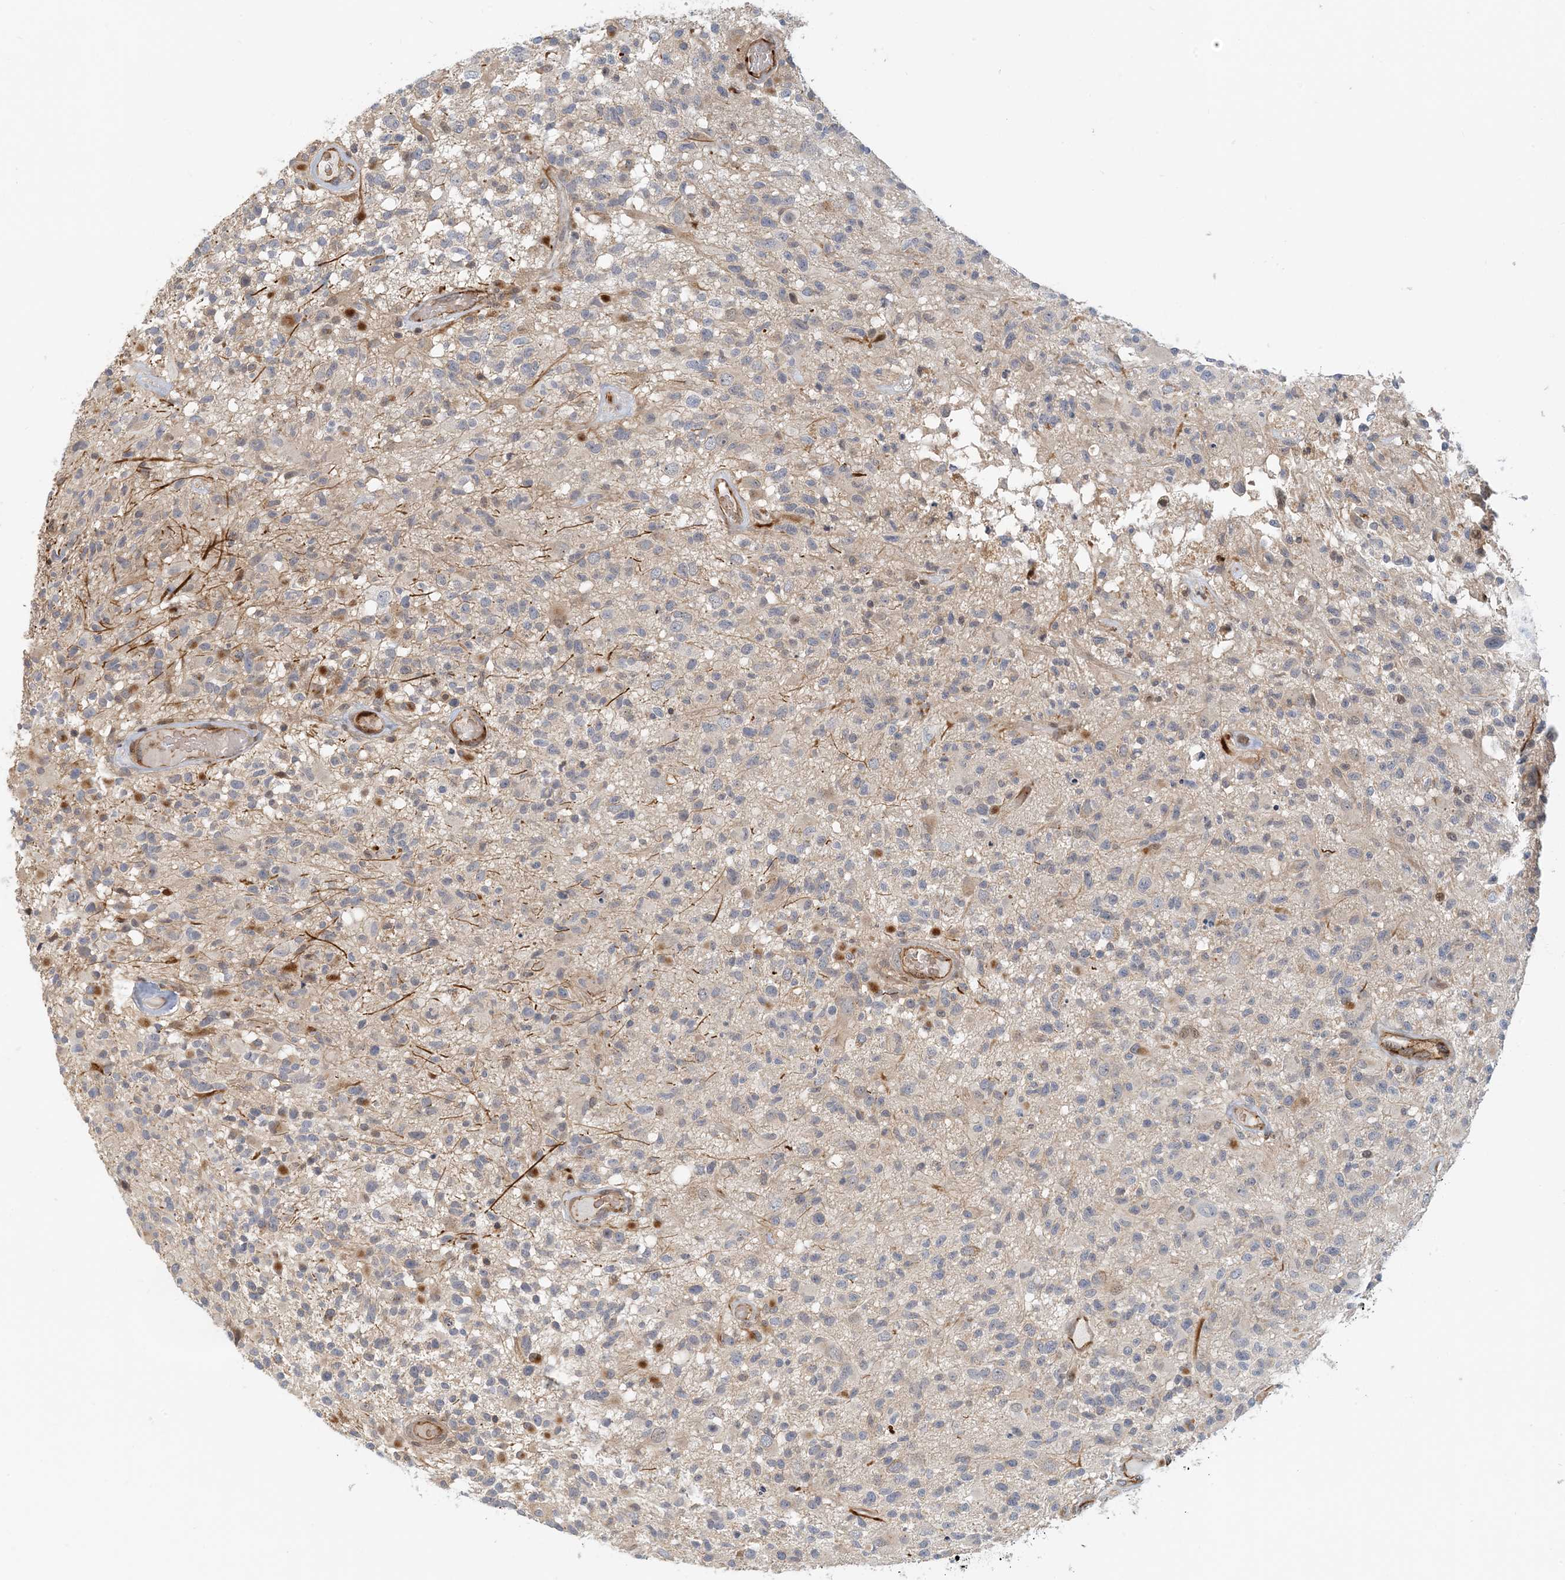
{"staining": {"intensity": "negative", "quantity": "none", "location": "none"}, "tissue": "glioma", "cell_type": "Tumor cells", "image_type": "cancer", "snomed": [{"axis": "morphology", "description": "Glioma, malignant, High grade"}, {"axis": "morphology", "description": "Glioblastoma, NOS"}, {"axis": "topography", "description": "Brain"}], "caption": "This is a histopathology image of IHC staining of glioma, which shows no positivity in tumor cells.", "gene": "MAPKBP1", "patient": {"sex": "male", "age": 60}}